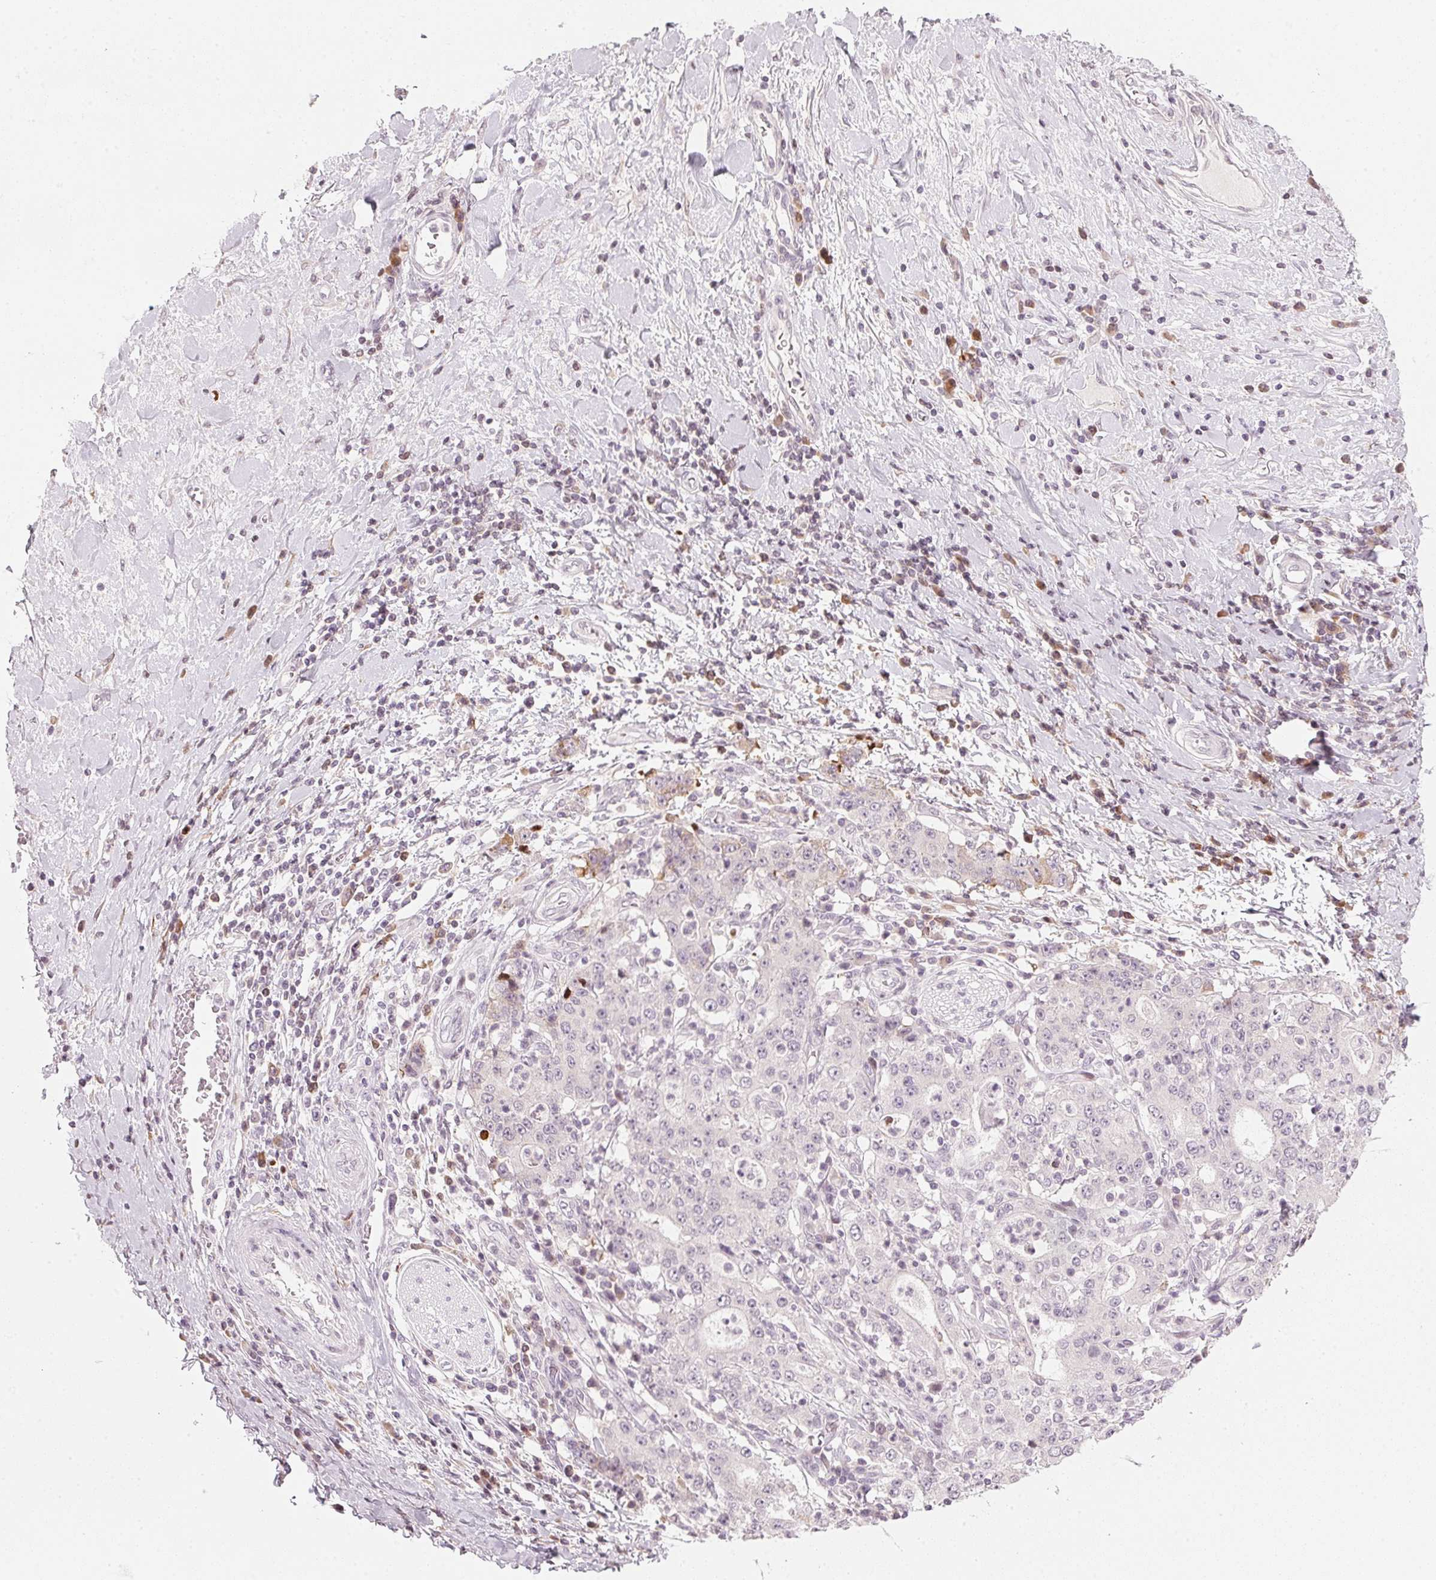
{"staining": {"intensity": "weak", "quantity": "<25%", "location": "cytoplasmic/membranous"}, "tissue": "stomach cancer", "cell_type": "Tumor cells", "image_type": "cancer", "snomed": [{"axis": "morphology", "description": "Normal tissue, NOS"}, {"axis": "morphology", "description": "Adenocarcinoma, NOS"}, {"axis": "topography", "description": "Stomach, upper"}, {"axis": "topography", "description": "Stomach"}], "caption": "Immunohistochemistry photomicrograph of human stomach cancer stained for a protein (brown), which exhibits no expression in tumor cells. (DAB (3,3'-diaminobenzidine) immunohistochemistry with hematoxylin counter stain).", "gene": "SFRP4", "patient": {"sex": "male", "age": 59}}